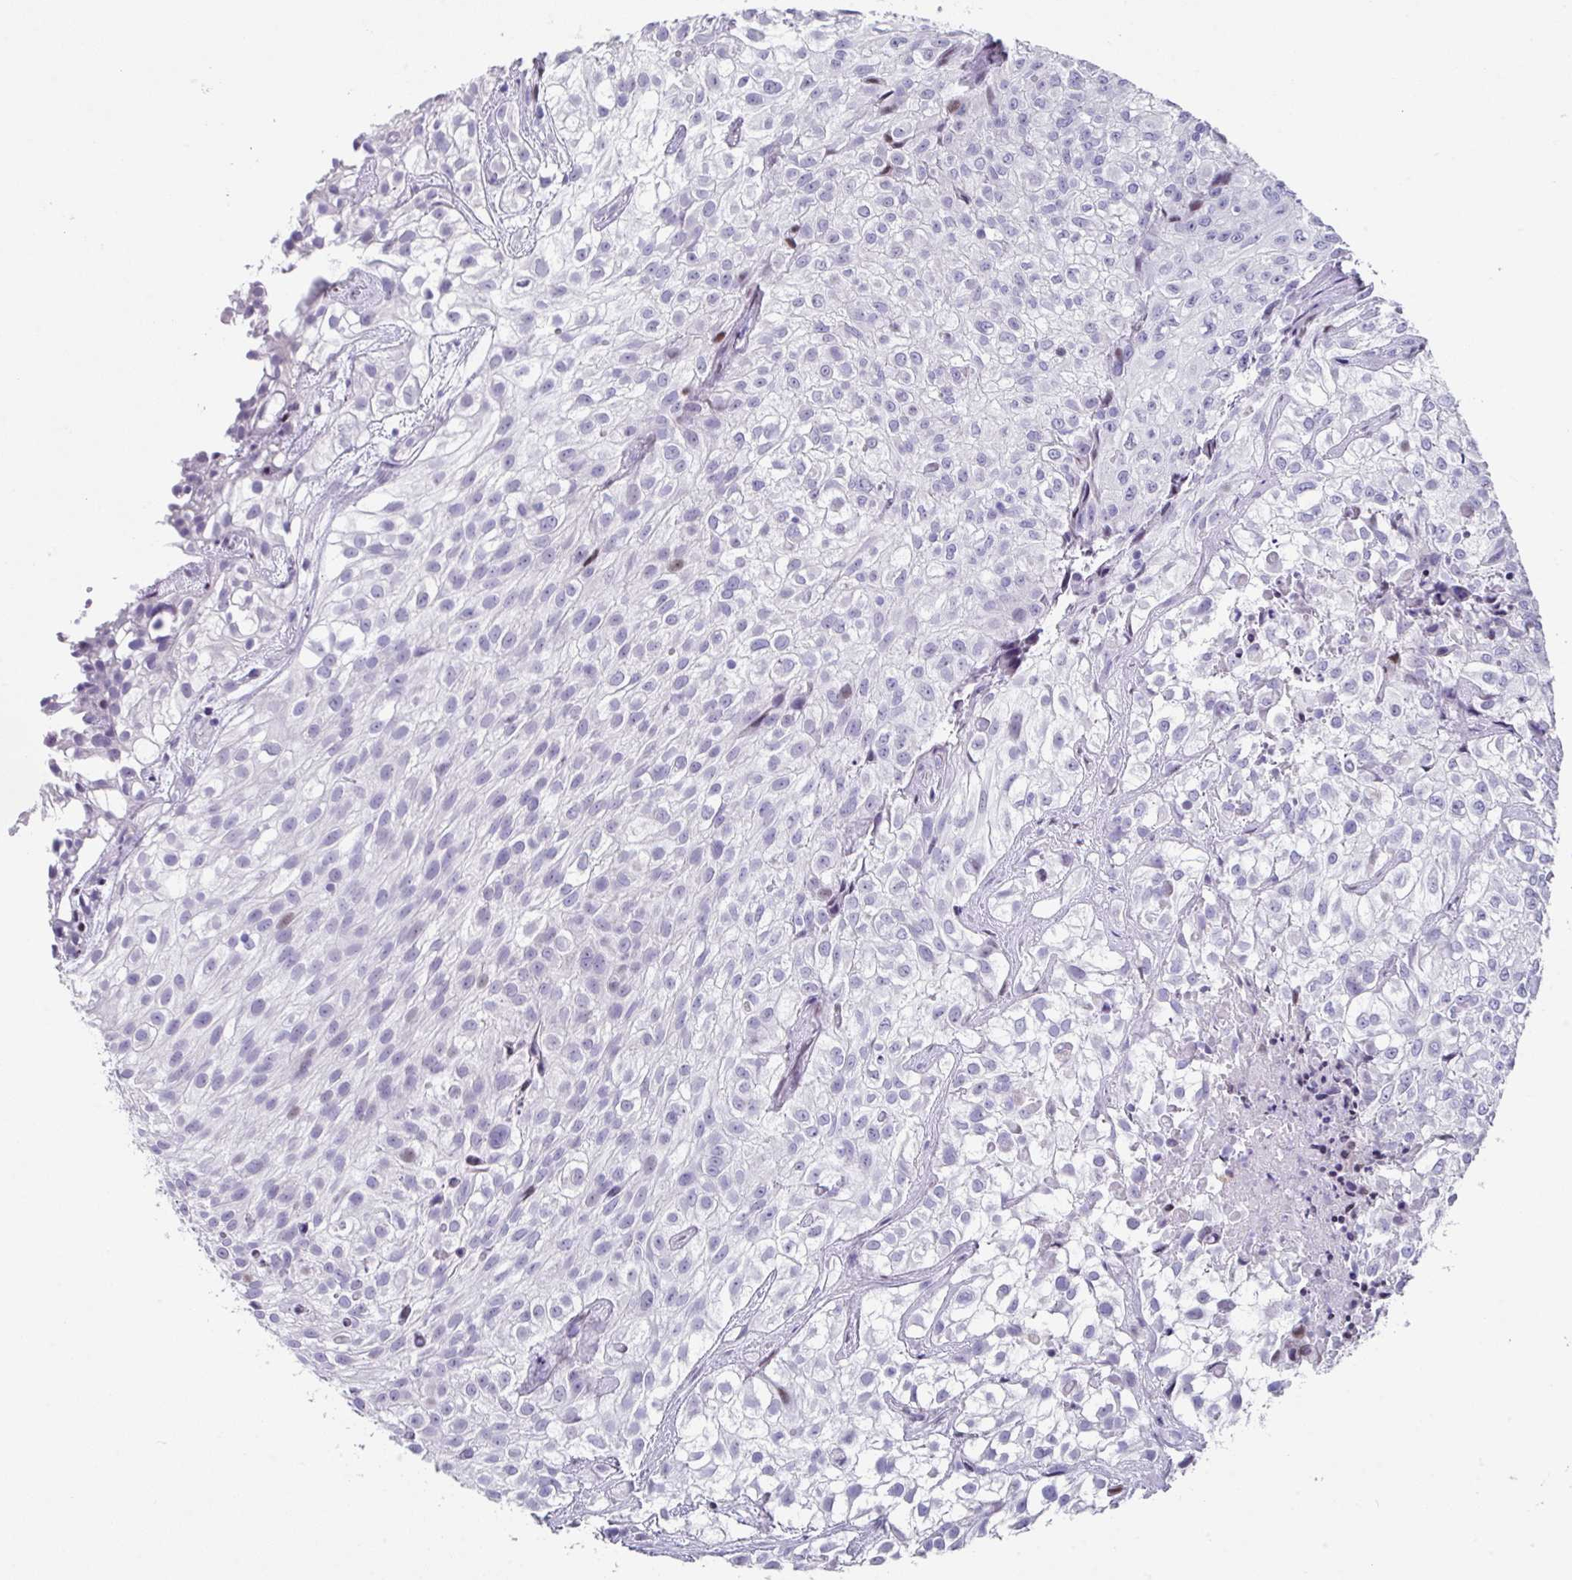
{"staining": {"intensity": "negative", "quantity": "none", "location": "none"}, "tissue": "urothelial cancer", "cell_type": "Tumor cells", "image_type": "cancer", "snomed": [{"axis": "morphology", "description": "Urothelial carcinoma, High grade"}, {"axis": "topography", "description": "Urinary bladder"}], "caption": "An immunohistochemistry (IHC) histopathology image of high-grade urothelial carcinoma is shown. There is no staining in tumor cells of high-grade urothelial carcinoma.", "gene": "TCF3", "patient": {"sex": "male", "age": 56}}